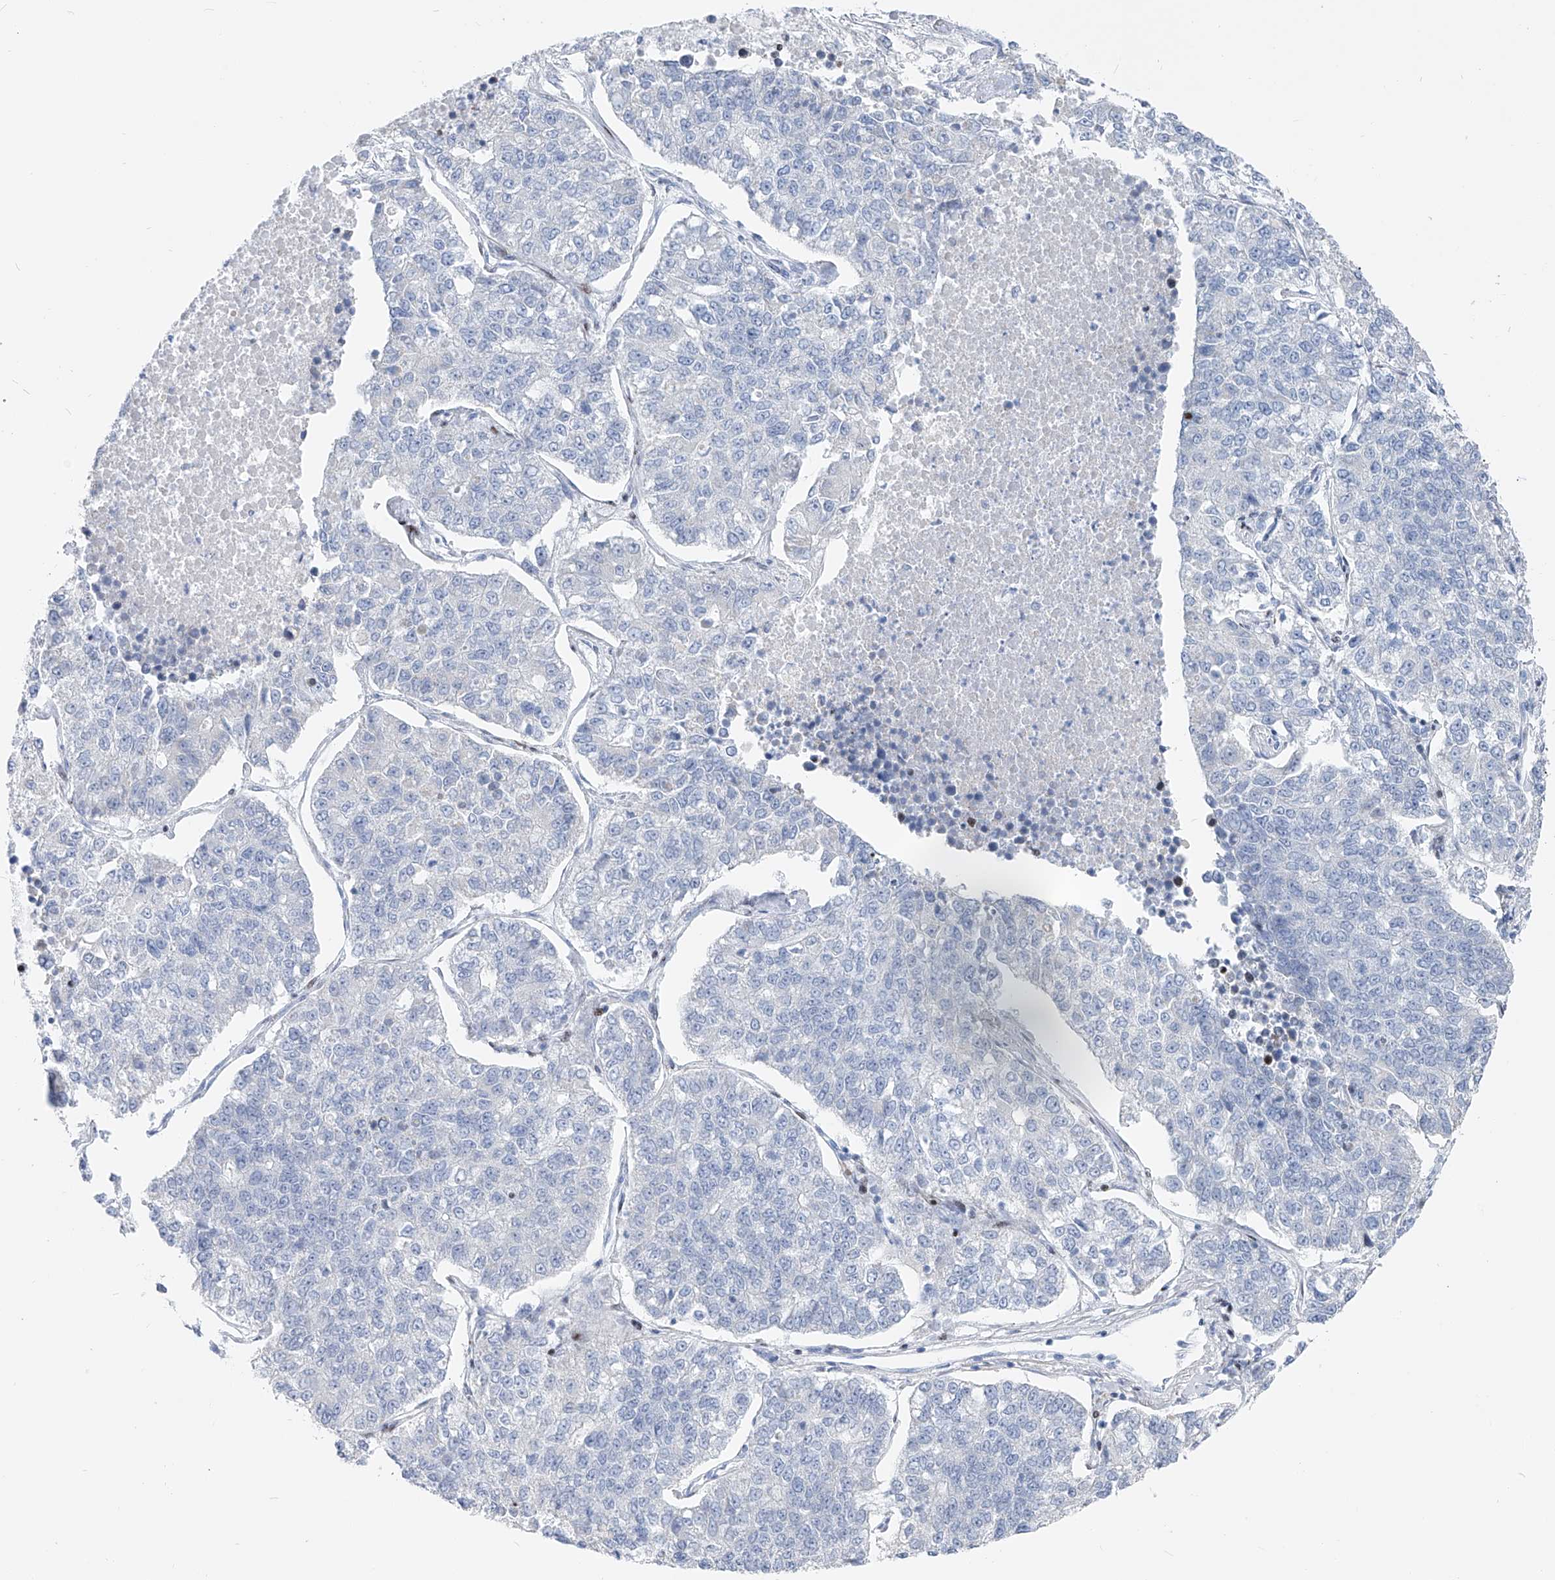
{"staining": {"intensity": "negative", "quantity": "none", "location": "none"}, "tissue": "lung cancer", "cell_type": "Tumor cells", "image_type": "cancer", "snomed": [{"axis": "morphology", "description": "Adenocarcinoma, NOS"}, {"axis": "topography", "description": "Lung"}], "caption": "Histopathology image shows no significant protein staining in tumor cells of lung cancer (adenocarcinoma).", "gene": "FRS3", "patient": {"sex": "male", "age": 49}}